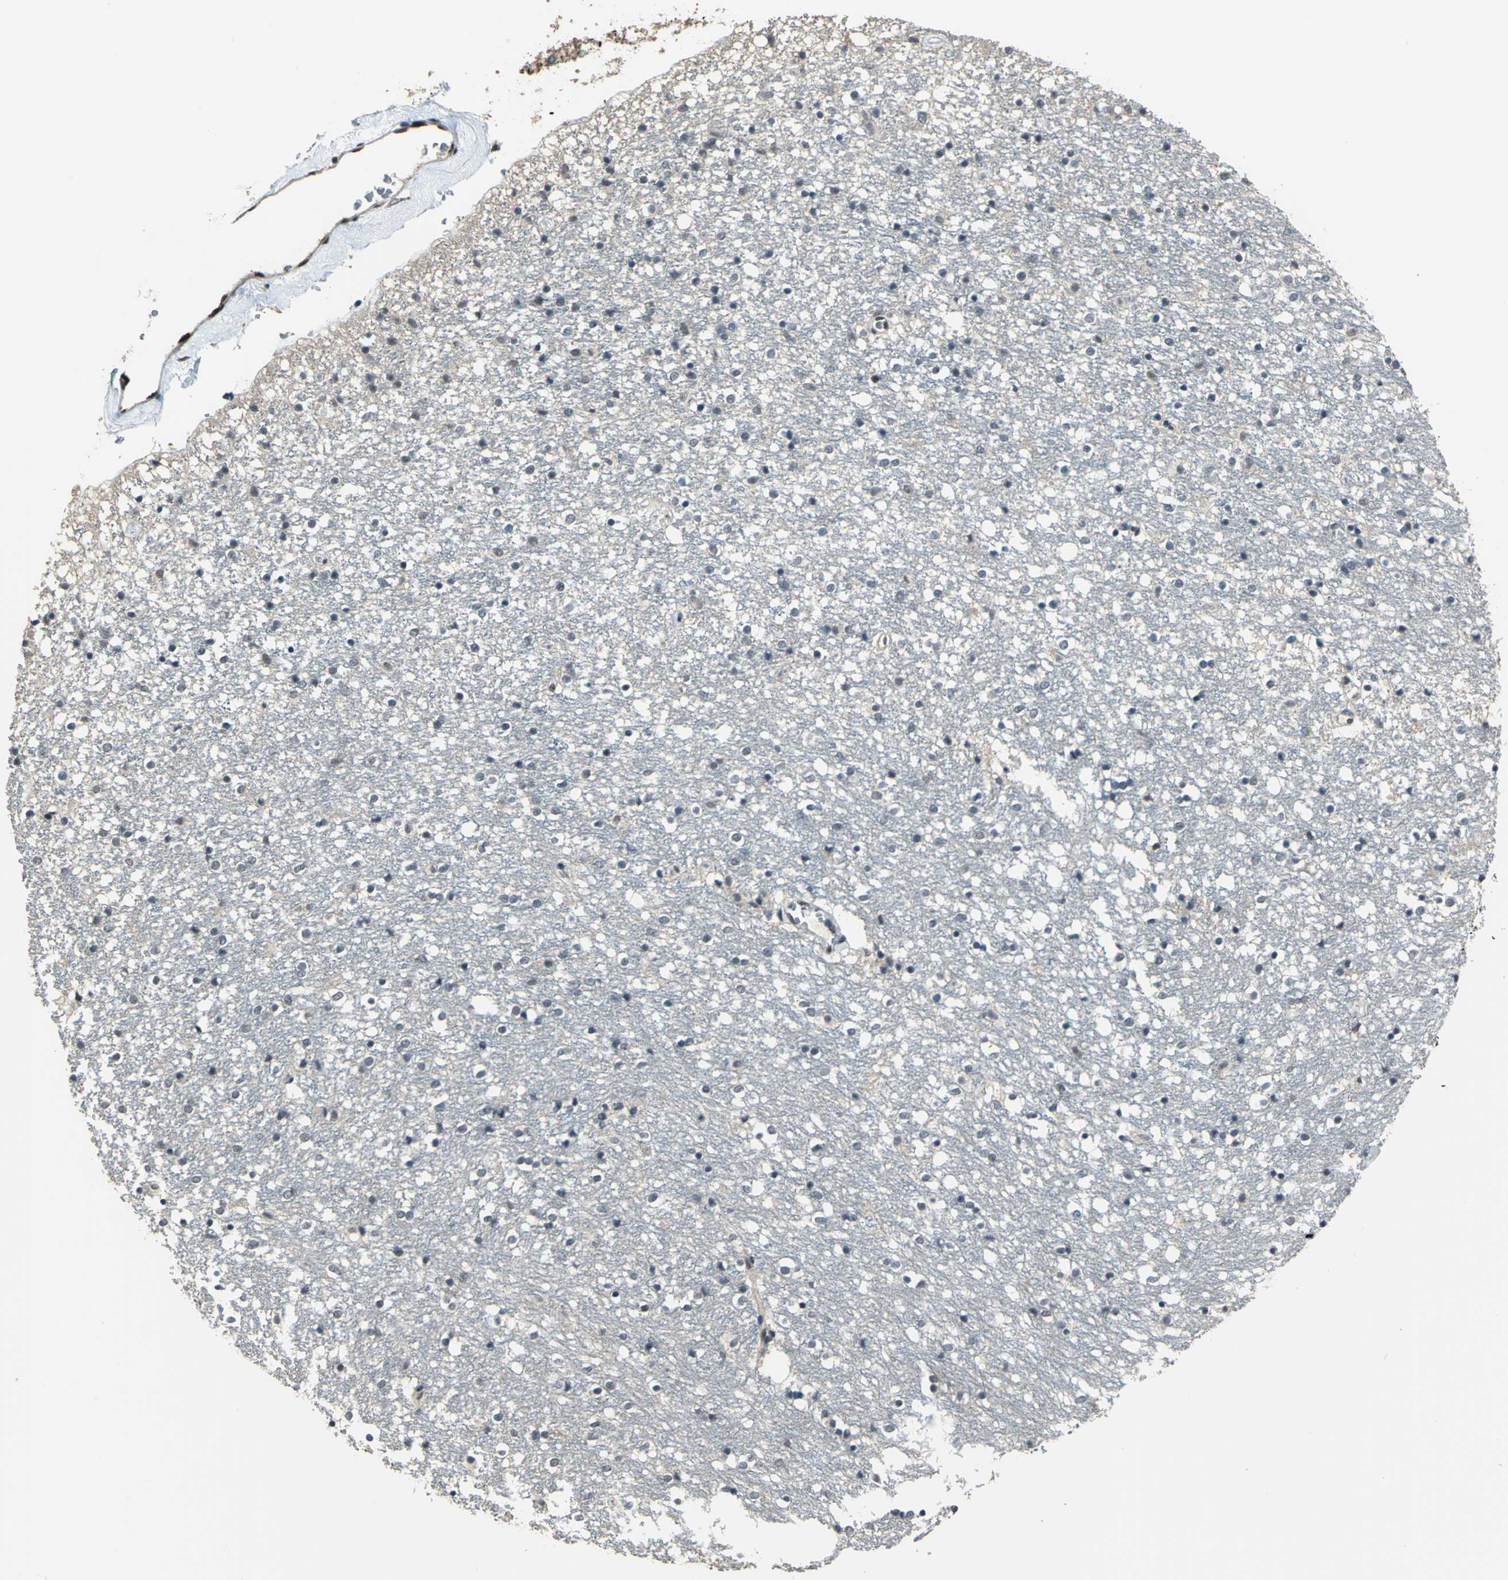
{"staining": {"intensity": "weak", "quantity": "<25%", "location": "cytoplasmic/membranous,nuclear"}, "tissue": "caudate", "cell_type": "Glial cells", "image_type": "normal", "snomed": [{"axis": "morphology", "description": "Normal tissue, NOS"}, {"axis": "topography", "description": "Lateral ventricle wall"}], "caption": "High power microscopy histopathology image of an immunohistochemistry (IHC) histopathology image of benign caudate, revealing no significant staining in glial cells.", "gene": "ELF2", "patient": {"sex": "female", "age": 54}}